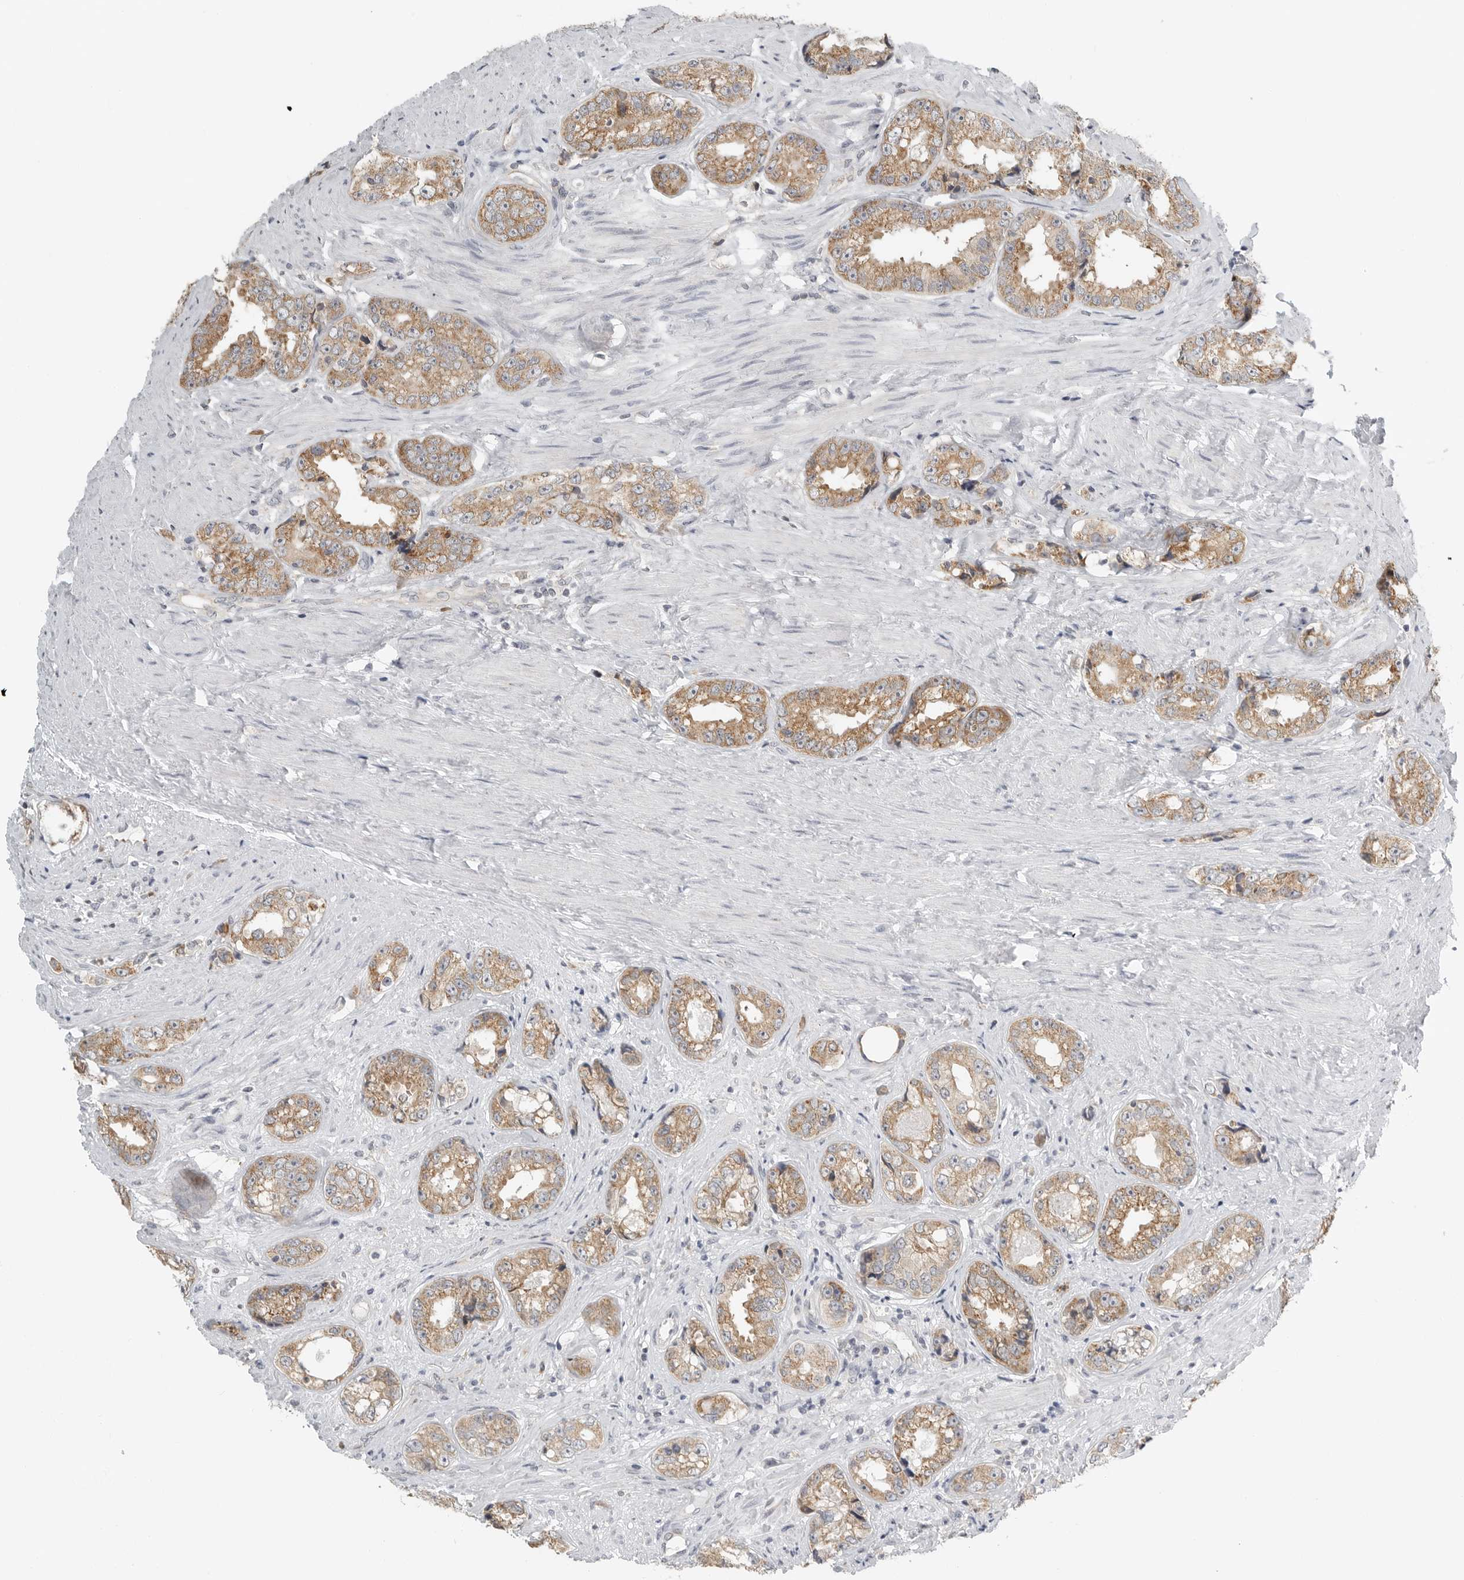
{"staining": {"intensity": "moderate", "quantity": ">75%", "location": "cytoplasmic/membranous"}, "tissue": "prostate cancer", "cell_type": "Tumor cells", "image_type": "cancer", "snomed": [{"axis": "morphology", "description": "Adenocarcinoma, High grade"}, {"axis": "topography", "description": "Prostate"}], "caption": "Approximately >75% of tumor cells in human adenocarcinoma (high-grade) (prostate) reveal moderate cytoplasmic/membranous protein positivity as visualized by brown immunohistochemical staining.", "gene": "IL12RB2", "patient": {"sex": "male", "age": 61}}